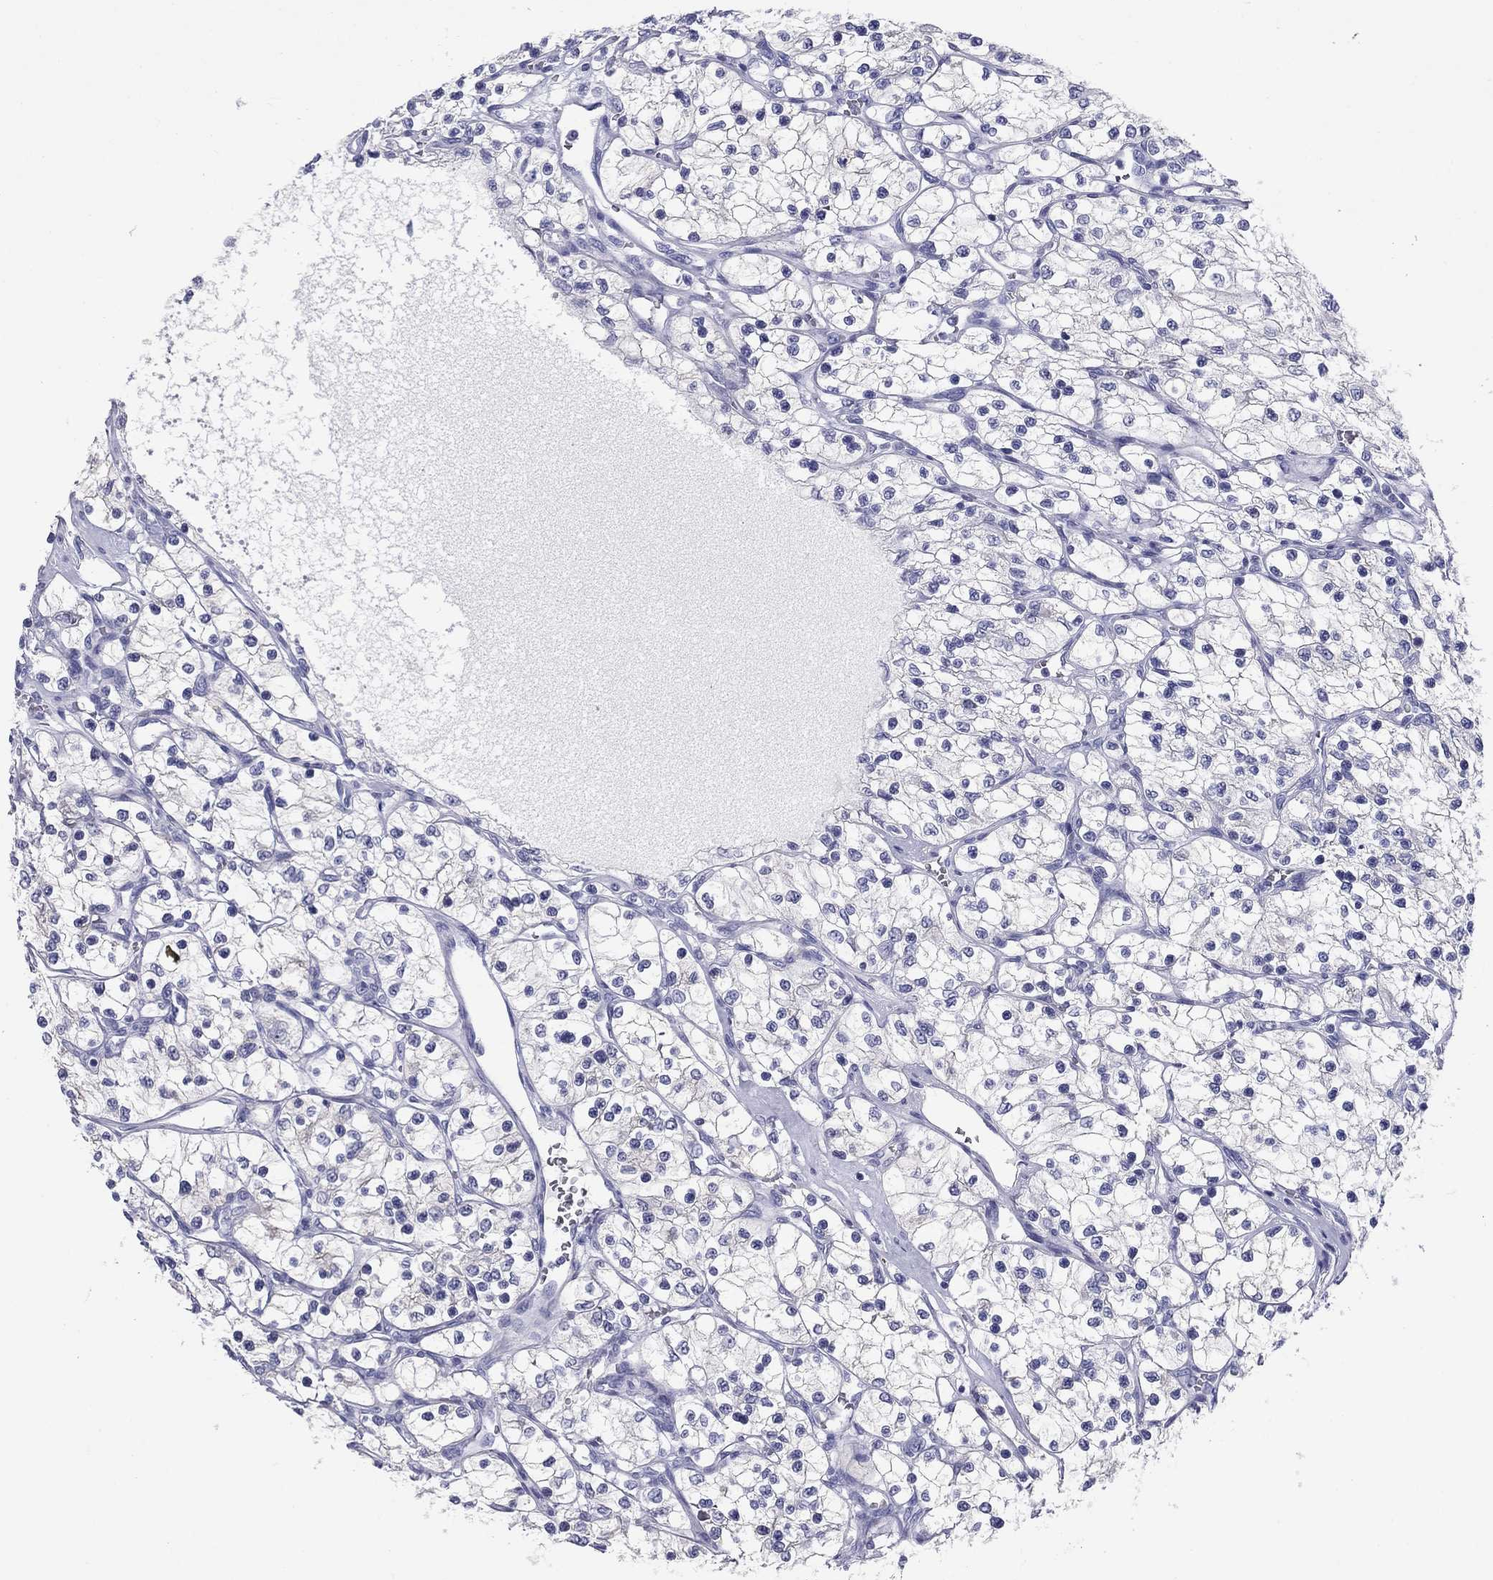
{"staining": {"intensity": "negative", "quantity": "none", "location": "none"}, "tissue": "renal cancer", "cell_type": "Tumor cells", "image_type": "cancer", "snomed": [{"axis": "morphology", "description": "Adenocarcinoma, NOS"}, {"axis": "topography", "description": "Kidney"}], "caption": "A photomicrograph of human renal cancer (adenocarcinoma) is negative for staining in tumor cells.", "gene": "NPPA", "patient": {"sex": "female", "age": 69}}